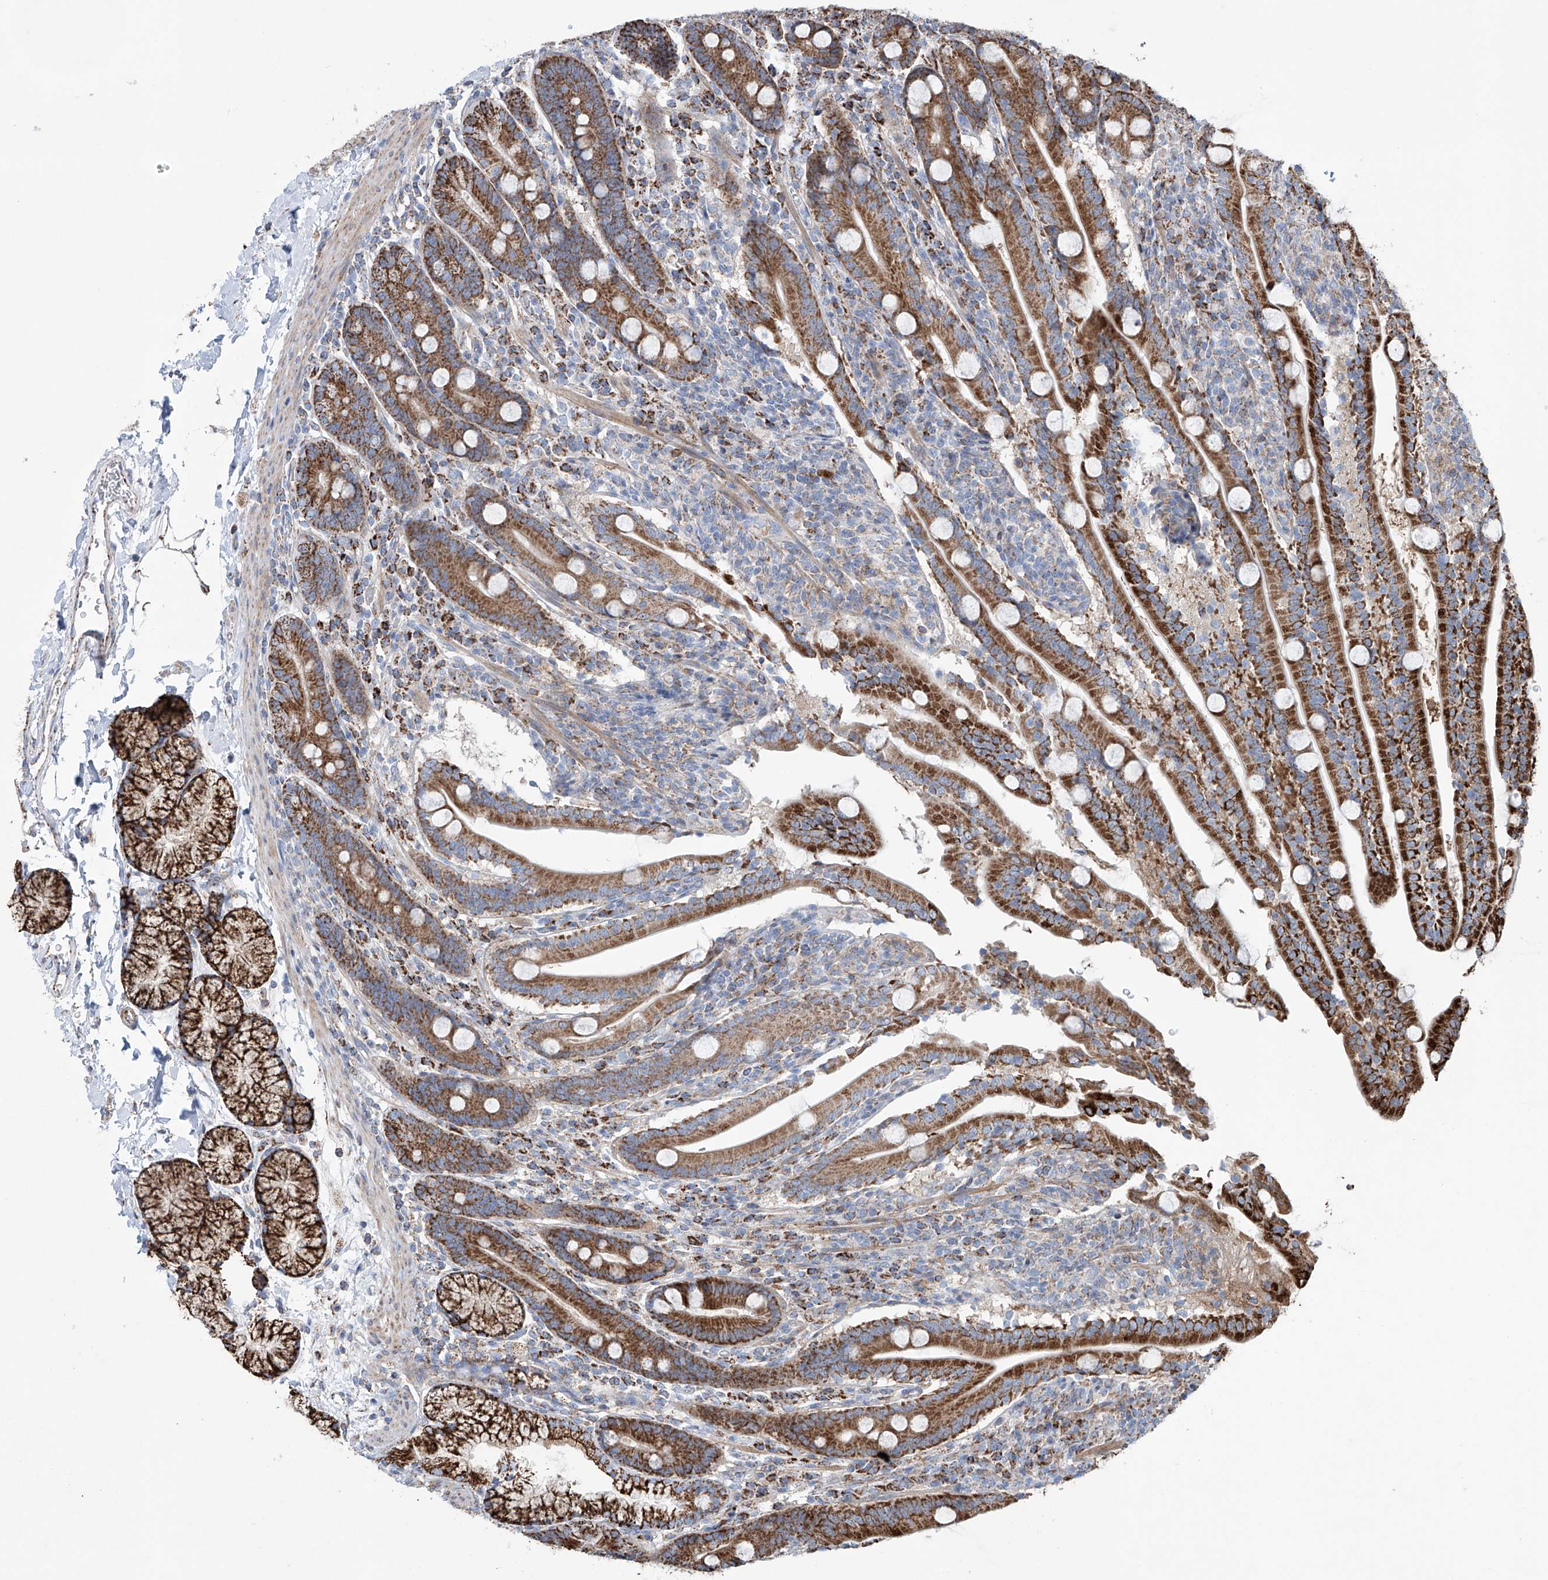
{"staining": {"intensity": "strong", "quantity": ">75%", "location": "cytoplasmic/membranous"}, "tissue": "duodenum", "cell_type": "Glandular cells", "image_type": "normal", "snomed": [{"axis": "morphology", "description": "Normal tissue, NOS"}, {"axis": "topography", "description": "Duodenum"}], "caption": "Immunohistochemical staining of benign human duodenum demonstrates >75% levels of strong cytoplasmic/membranous protein staining in approximately >75% of glandular cells. Immunohistochemistry stains the protein of interest in brown and the nuclei are stained blue.", "gene": "ALDH6A1", "patient": {"sex": "male", "age": 35}}